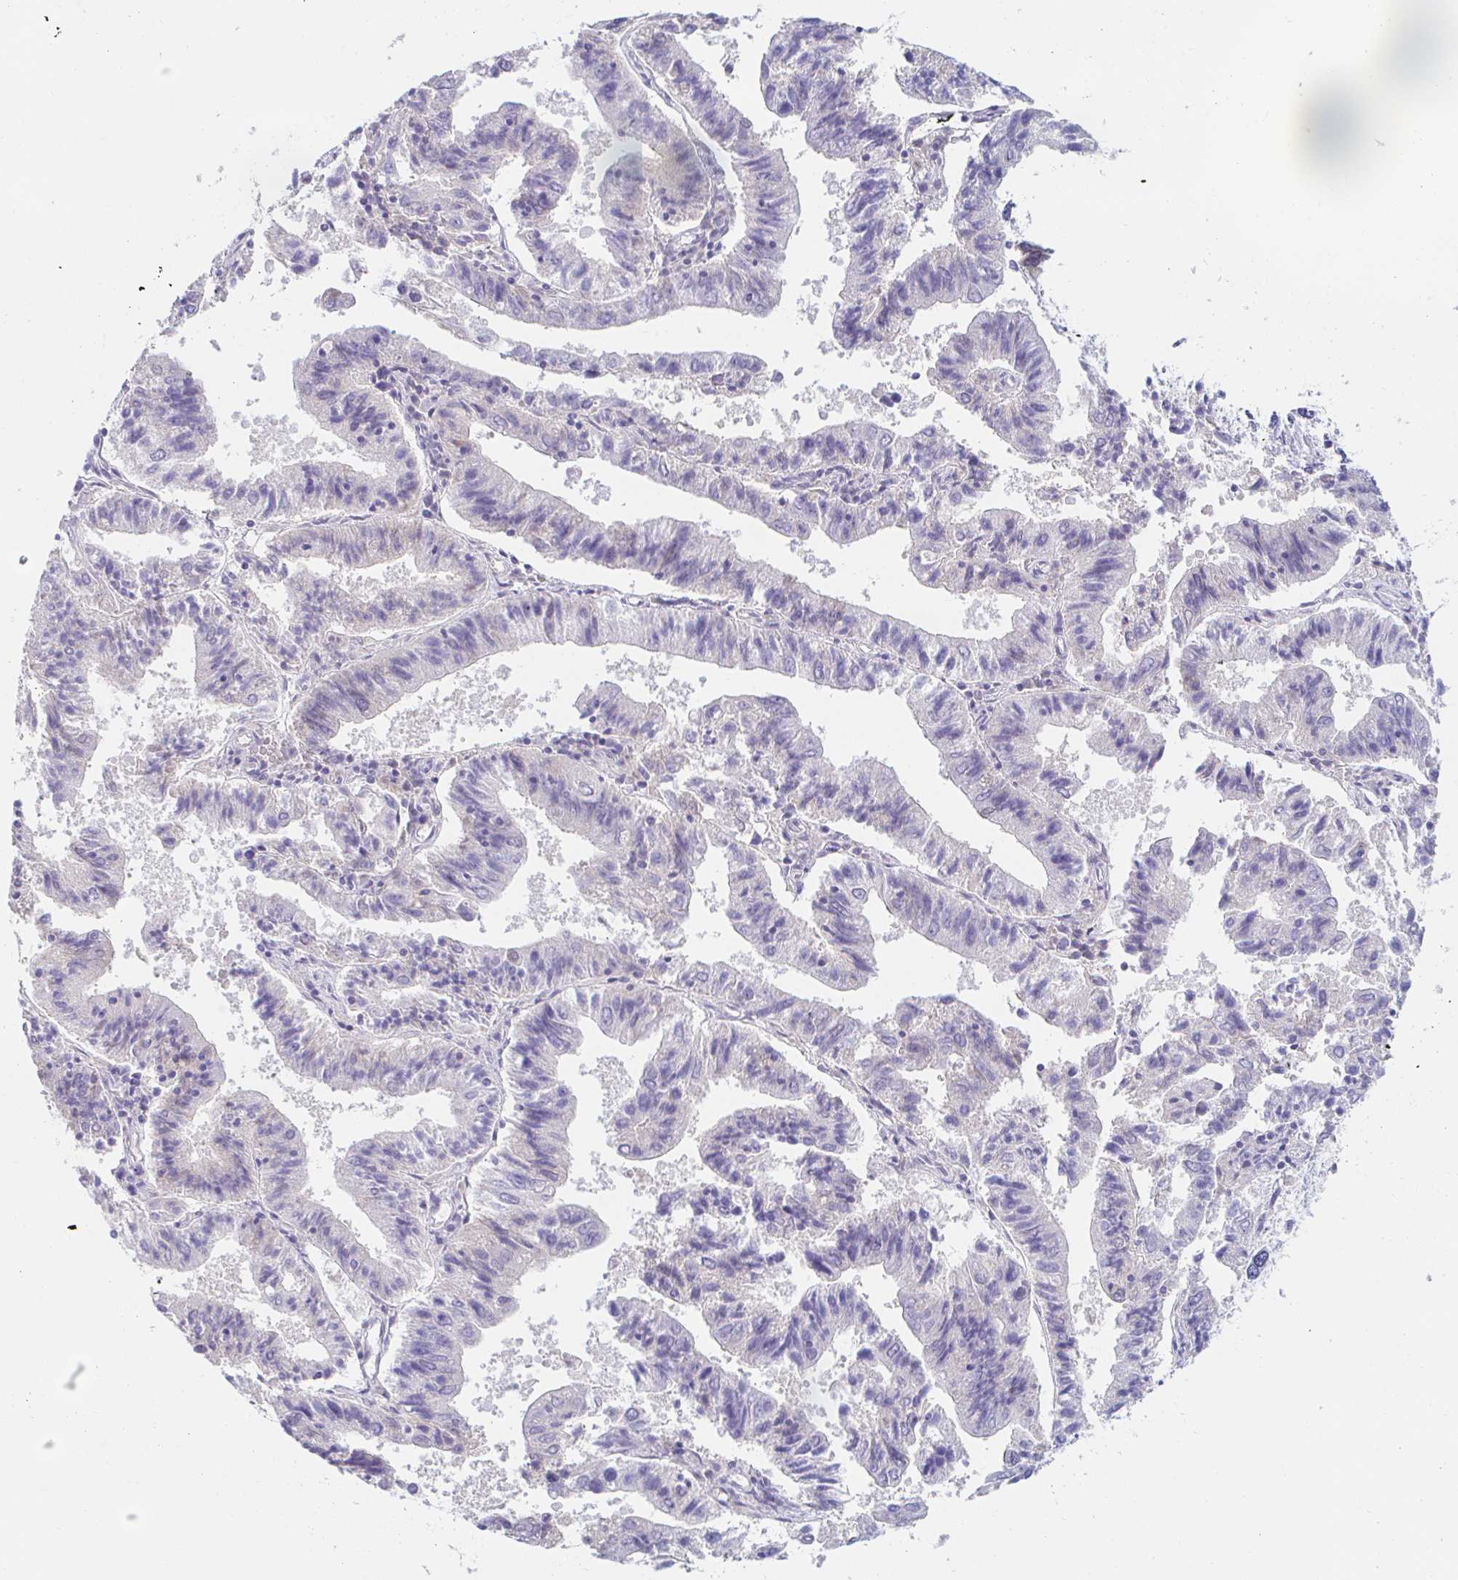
{"staining": {"intensity": "negative", "quantity": "none", "location": "none"}, "tissue": "endometrial cancer", "cell_type": "Tumor cells", "image_type": "cancer", "snomed": [{"axis": "morphology", "description": "Adenocarcinoma, NOS"}, {"axis": "topography", "description": "Endometrium"}], "caption": "Immunohistochemistry (IHC) photomicrograph of neoplastic tissue: human endometrial cancer (adenocarcinoma) stained with DAB (3,3'-diaminobenzidine) reveals no significant protein staining in tumor cells.", "gene": "TEX44", "patient": {"sex": "female", "age": 82}}